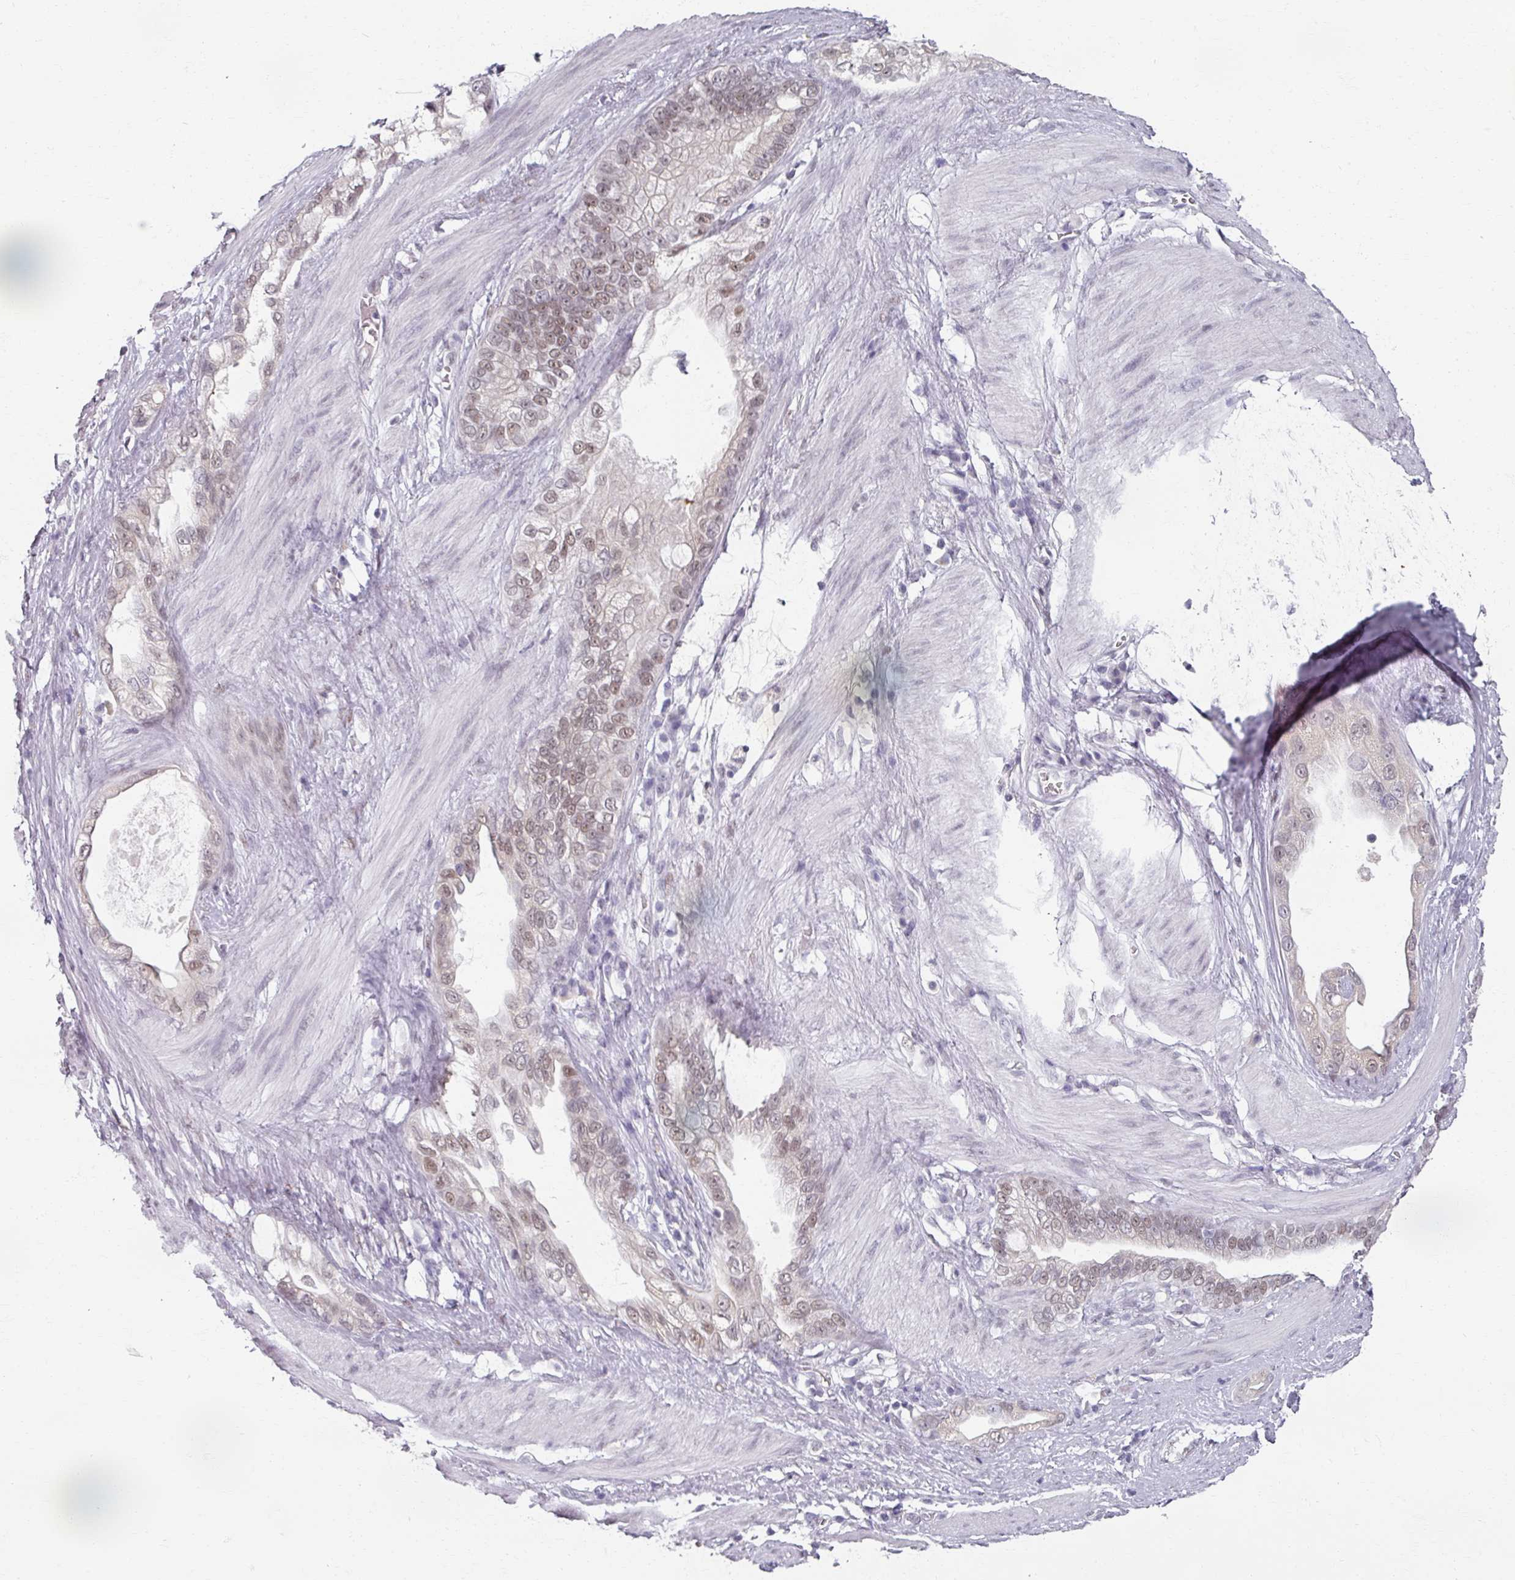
{"staining": {"intensity": "moderate", "quantity": "25%-75%", "location": "nuclear"}, "tissue": "stomach cancer", "cell_type": "Tumor cells", "image_type": "cancer", "snomed": [{"axis": "morphology", "description": "Adenocarcinoma, NOS"}, {"axis": "topography", "description": "Stomach"}], "caption": "Adenocarcinoma (stomach) stained with a protein marker exhibits moderate staining in tumor cells.", "gene": "RIPOR3", "patient": {"sex": "male", "age": 55}}